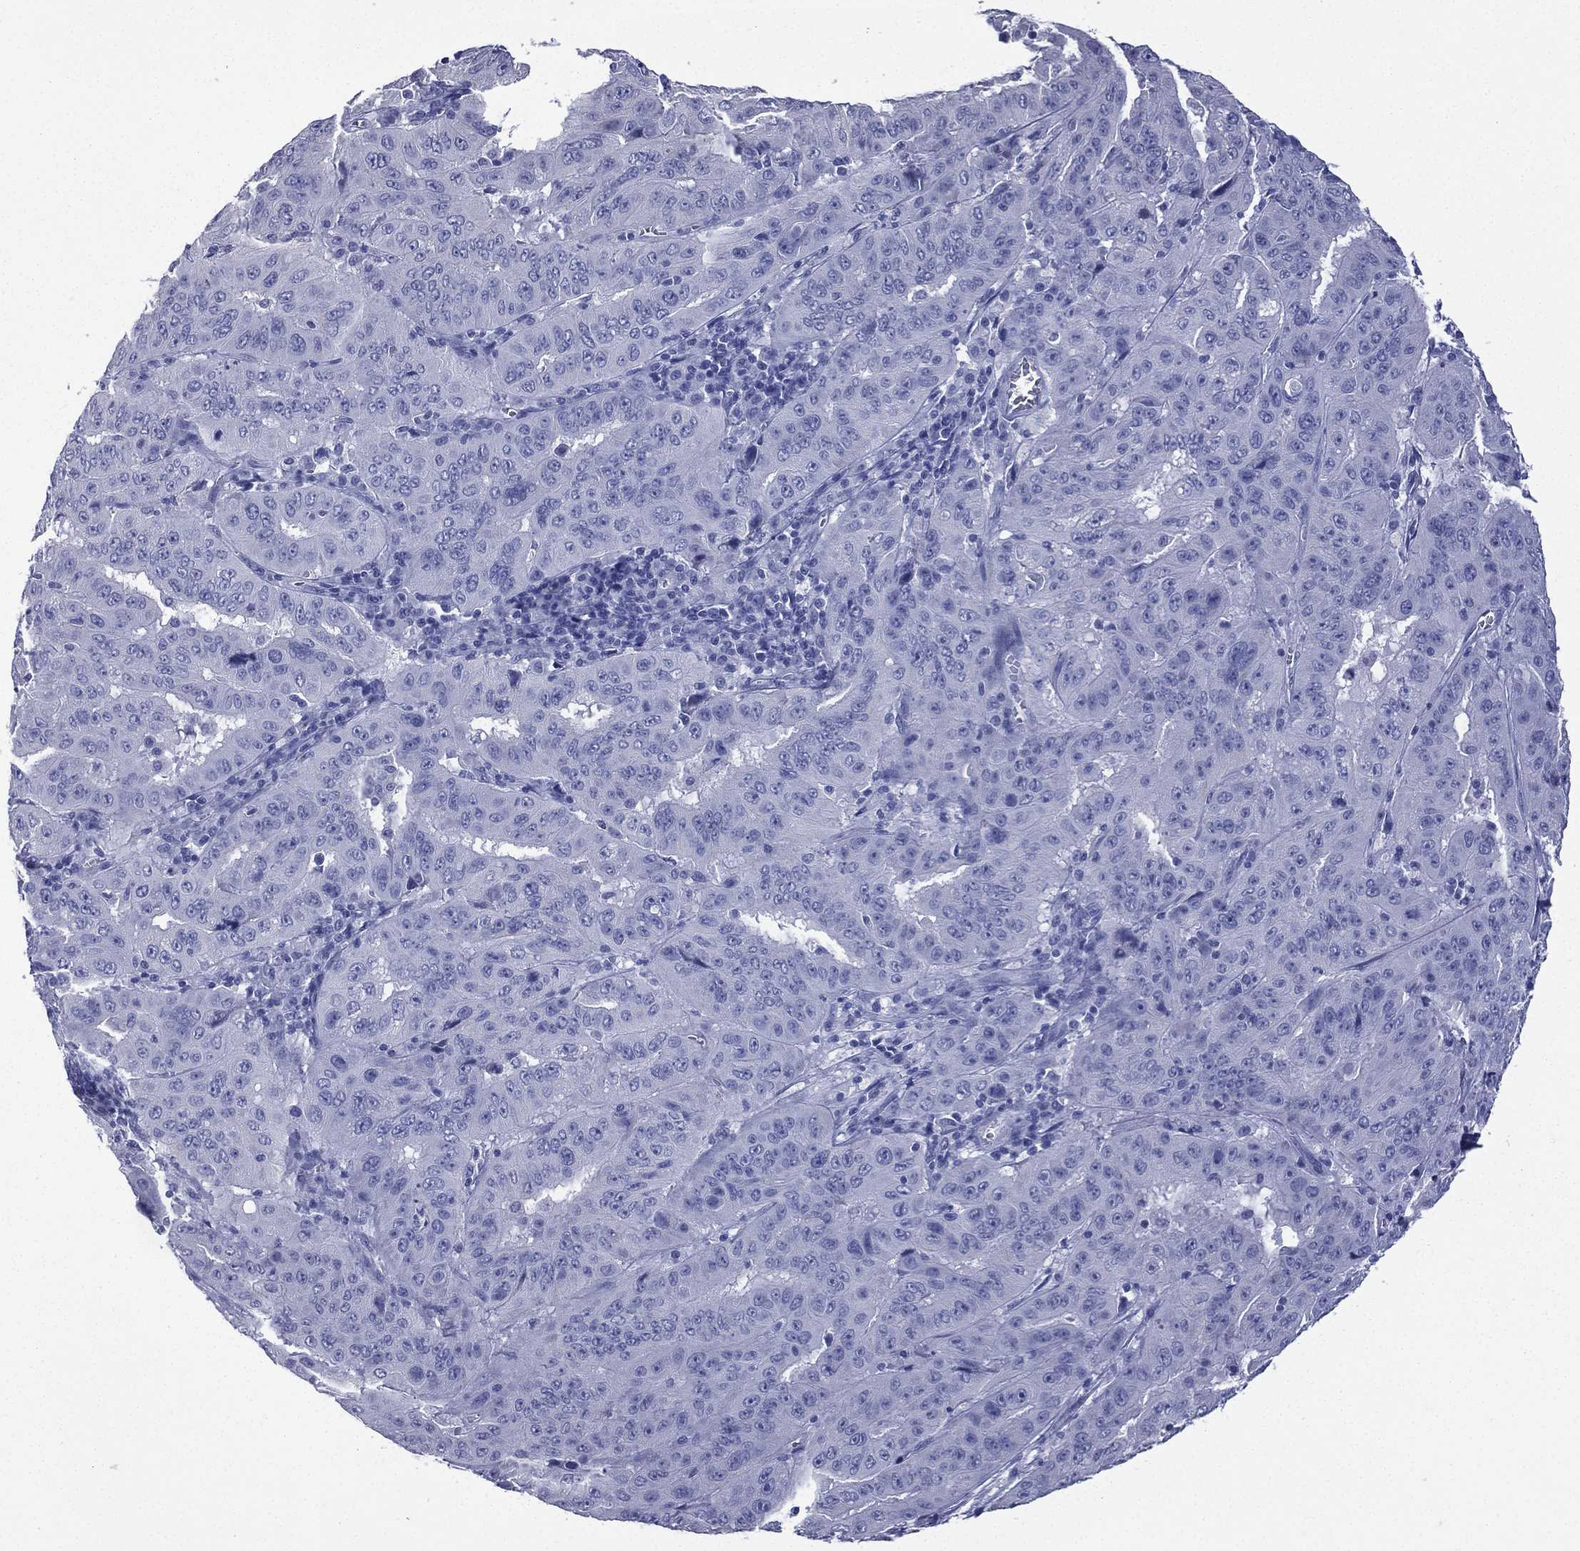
{"staining": {"intensity": "negative", "quantity": "none", "location": "none"}, "tissue": "pancreatic cancer", "cell_type": "Tumor cells", "image_type": "cancer", "snomed": [{"axis": "morphology", "description": "Adenocarcinoma, NOS"}, {"axis": "topography", "description": "Pancreas"}], "caption": "DAB (3,3'-diaminobenzidine) immunohistochemical staining of pancreatic adenocarcinoma demonstrates no significant expression in tumor cells.", "gene": "CES2", "patient": {"sex": "male", "age": 63}}